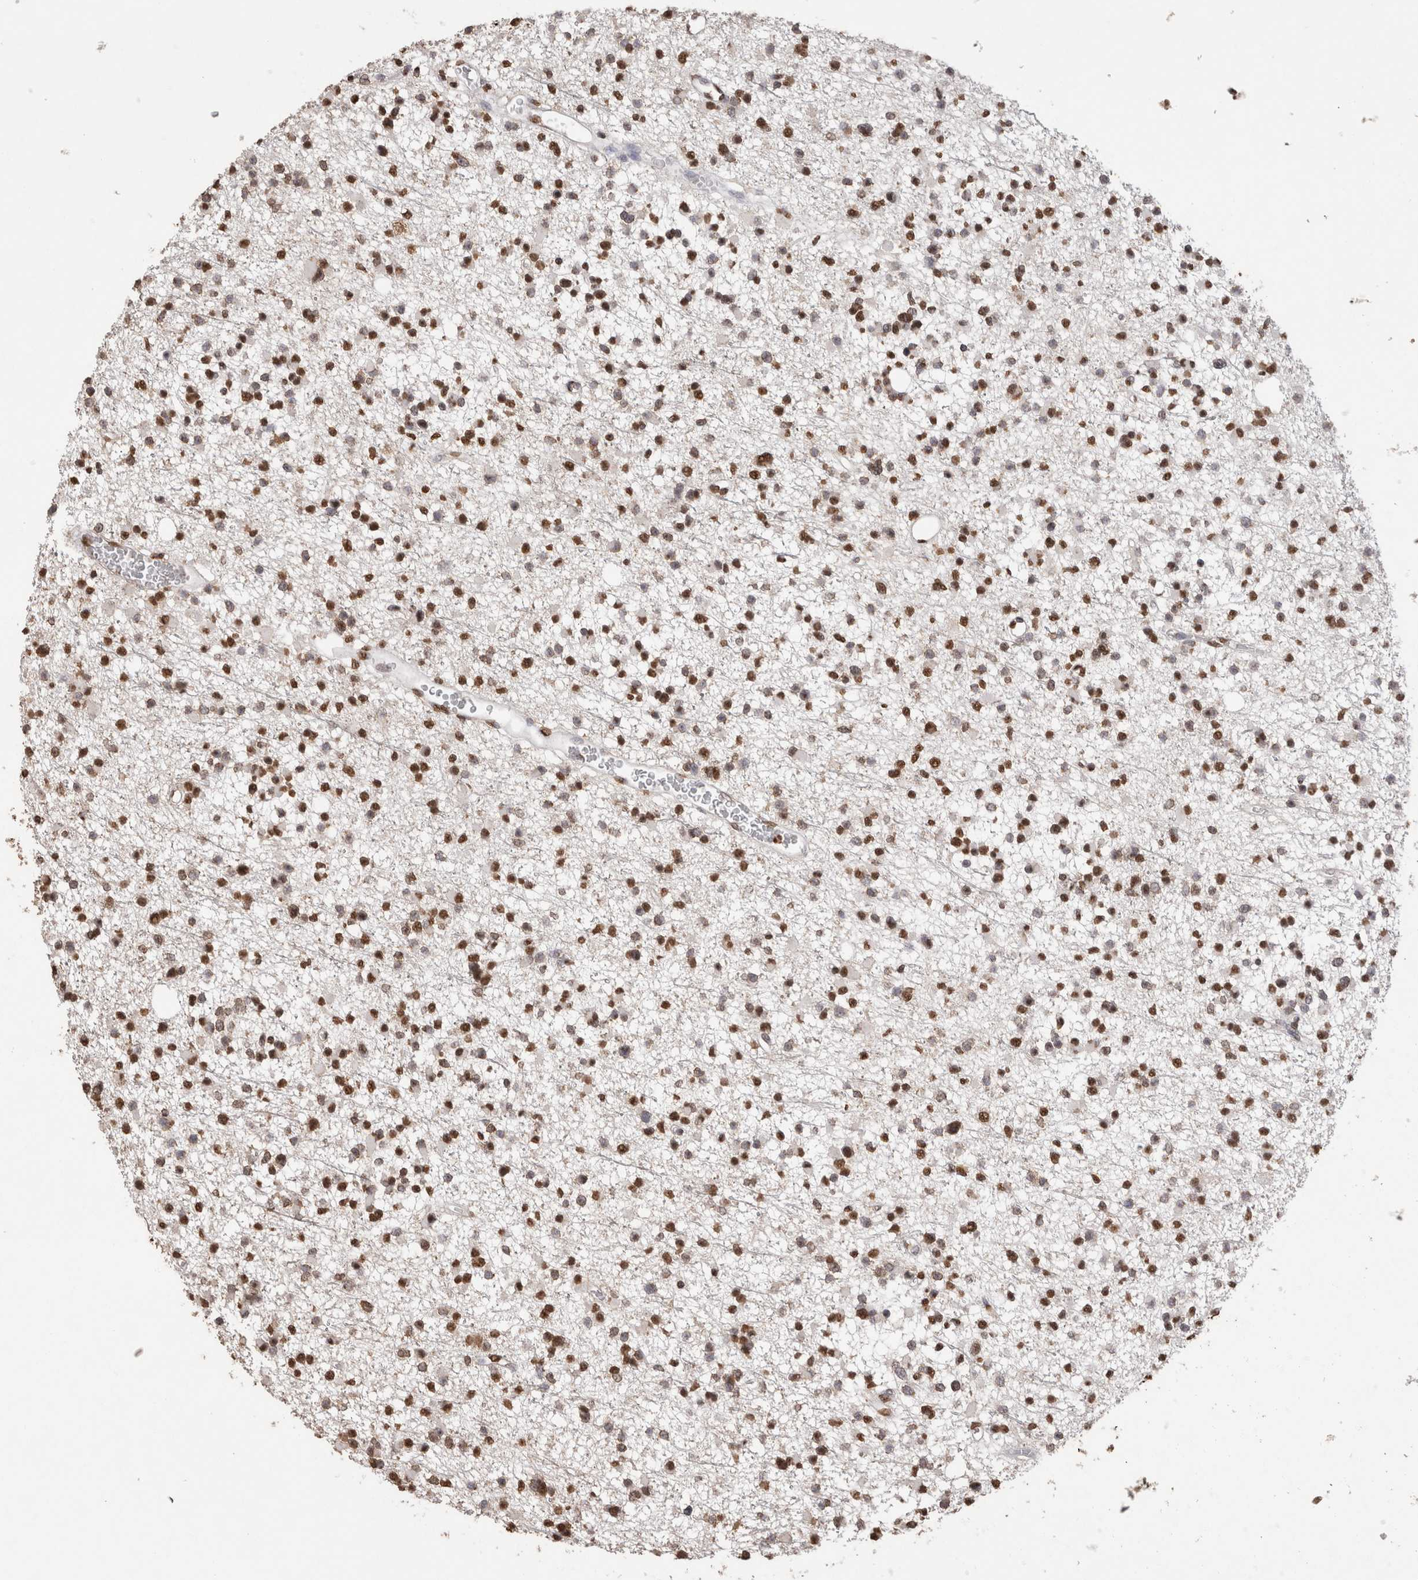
{"staining": {"intensity": "strong", "quantity": ">75%", "location": "nuclear"}, "tissue": "glioma", "cell_type": "Tumor cells", "image_type": "cancer", "snomed": [{"axis": "morphology", "description": "Glioma, malignant, Low grade"}, {"axis": "topography", "description": "Brain"}], "caption": "Strong nuclear positivity for a protein is identified in about >75% of tumor cells of malignant low-grade glioma using immunohistochemistry.", "gene": "NTHL1", "patient": {"sex": "female", "age": 22}}